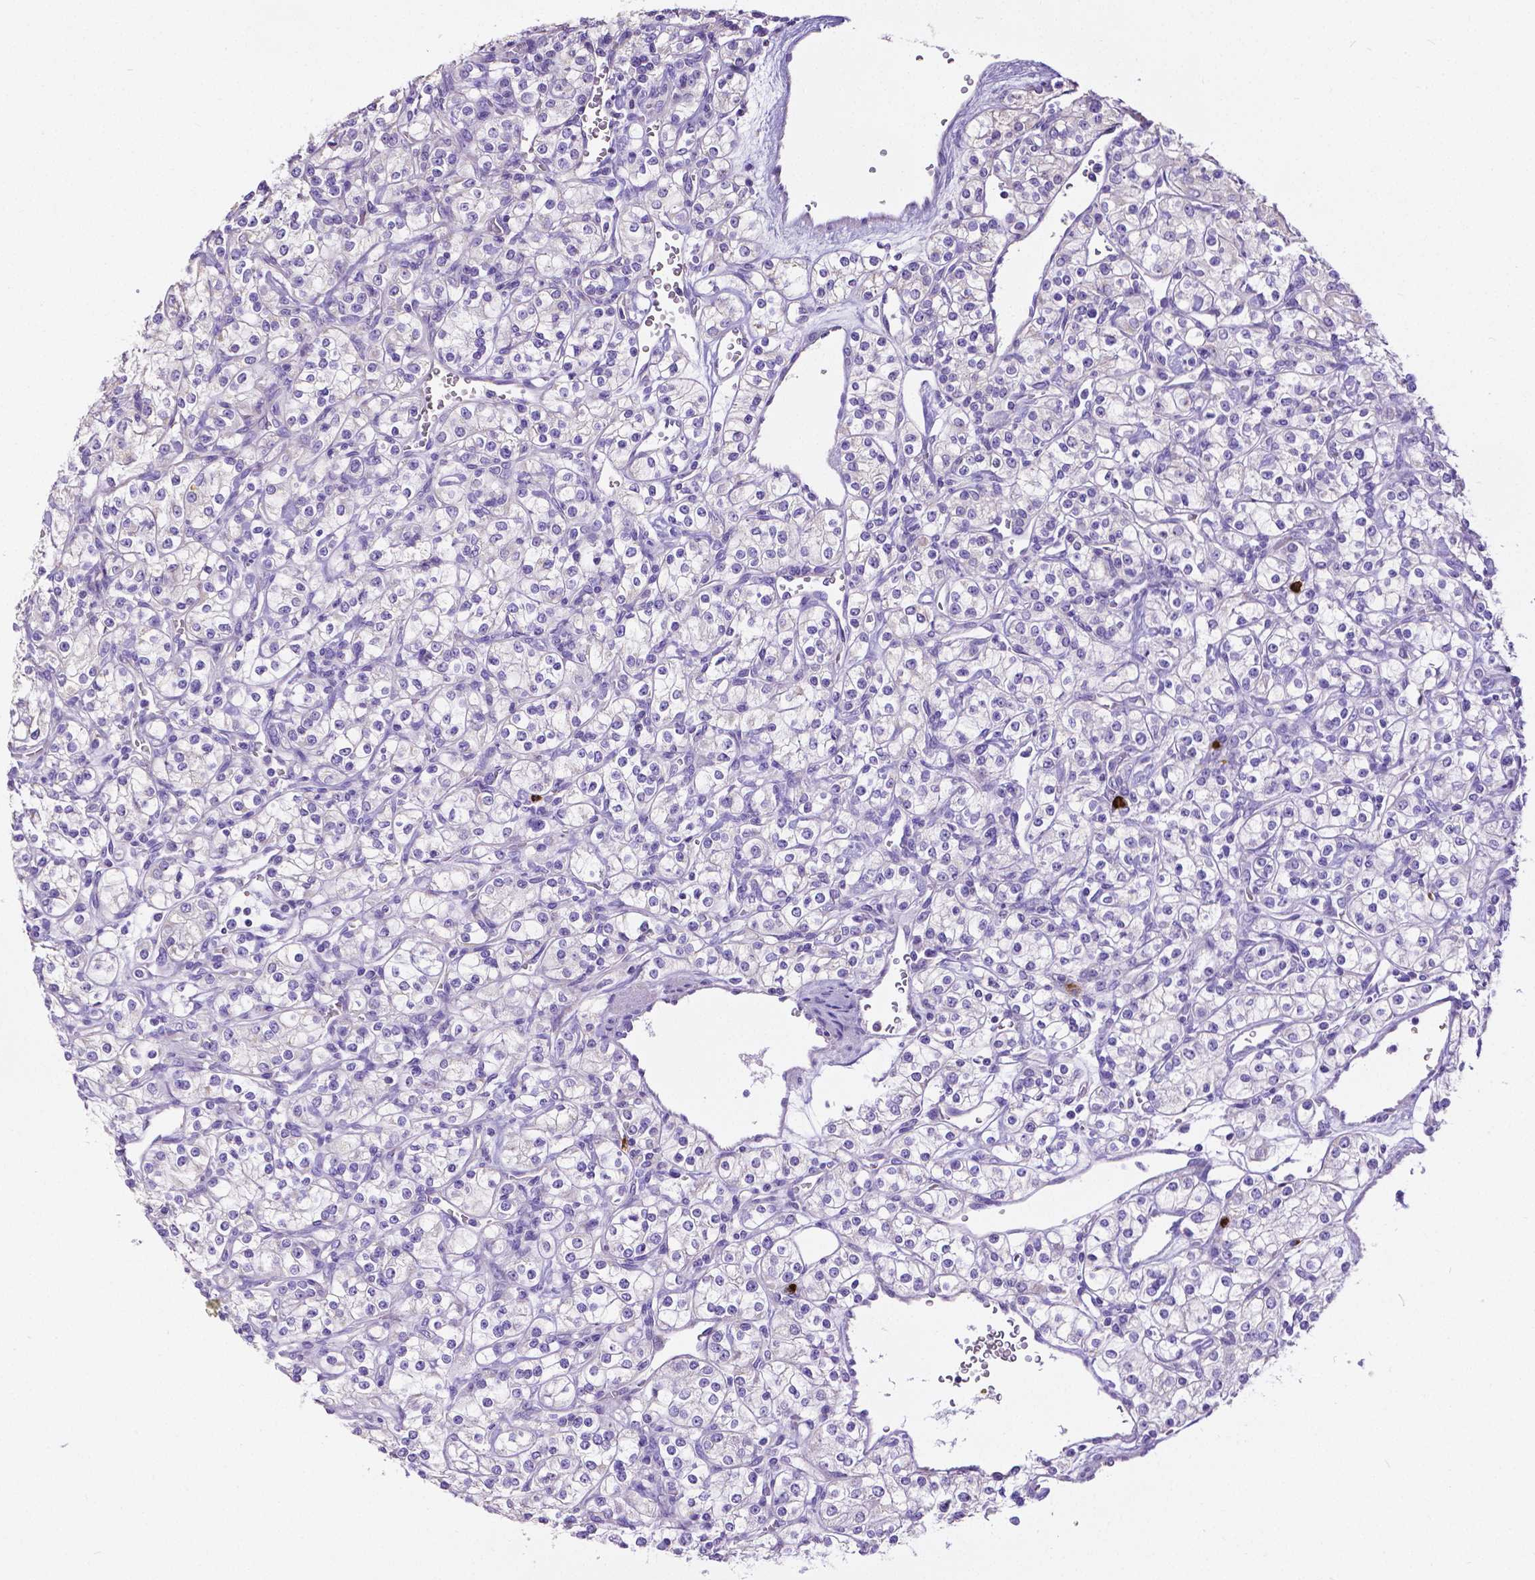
{"staining": {"intensity": "negative", "quantity": "none", "location": "none"}, "tissue": "renal cancer", "cell_type": "Tumor cells", "image_type": "cancer", "snomed": [{"axis": "morphology", "description": "Adenocarcinoma, NOS"}, {"axis": "topography", "description": "Kidney"}], "caption": "This histopathology image is of renal adenocarcinoma stained with immunohistochemistry to label a protein in brown with the nuclei are counter-stained blue. There is no staining in tumor cells.", "gene": "MMP9", "patient": {"sex": "male", "age": 77}}